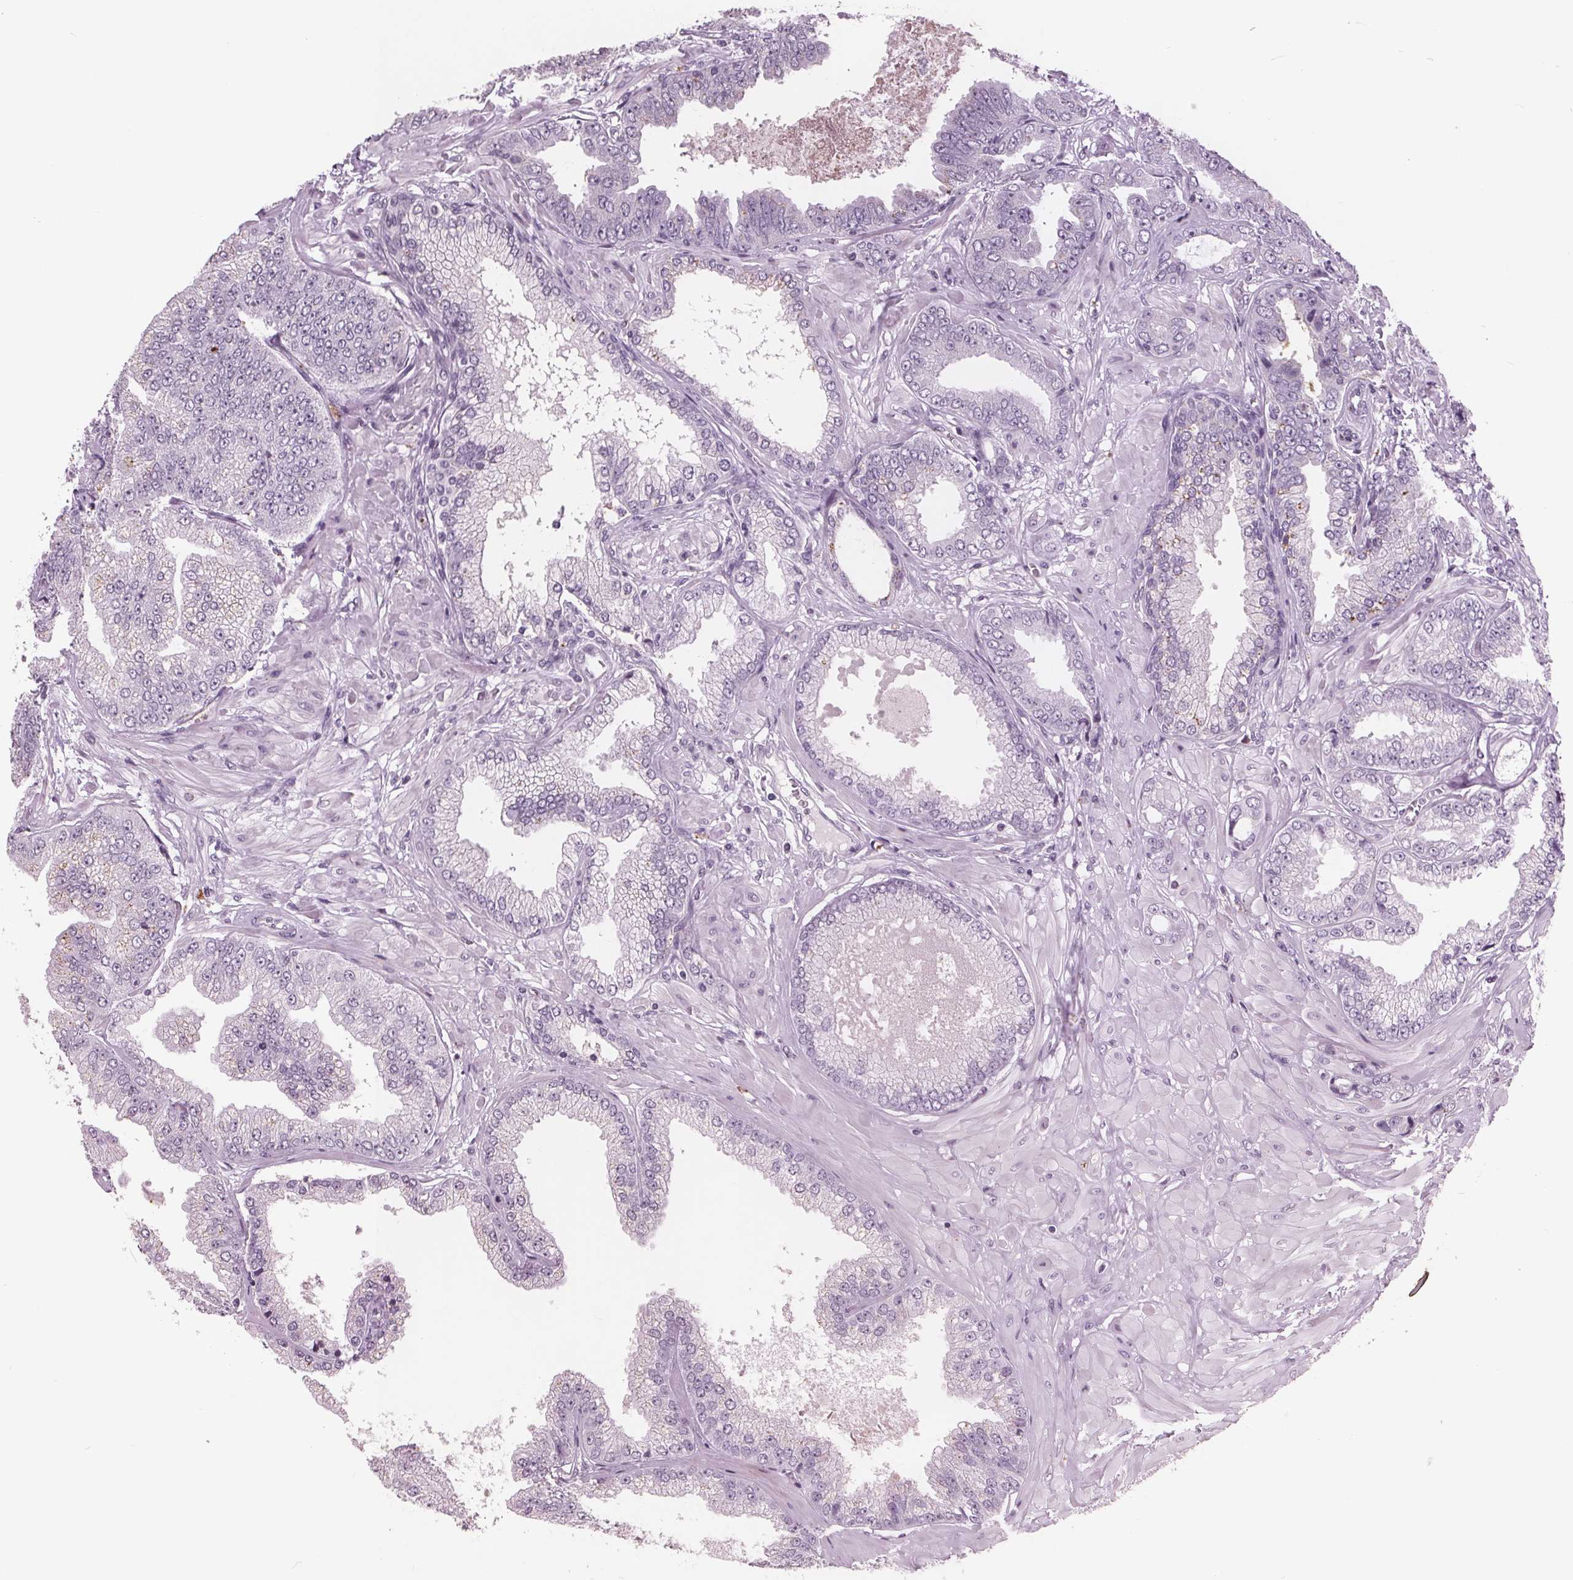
{"staining": {"intensity": "negative", "quantity": "none", "location": "none"}, "tissue": "prostate cancer", "cell_type": "Tumor cells", "image_type": "cancer", "snomed": [{"axis": "morphology", "description": "Adenocarcinoma, Low grade"}, {"axis": "topography", "description": "Prostate"}], "caption": "This is an immunohistochemistry histopathology image of human prostate adenocarcinoma (low-grade). There is no expression in tumor cells.", "gene": "PTPN14", "patient": {"sex": "male", "age": 55}}